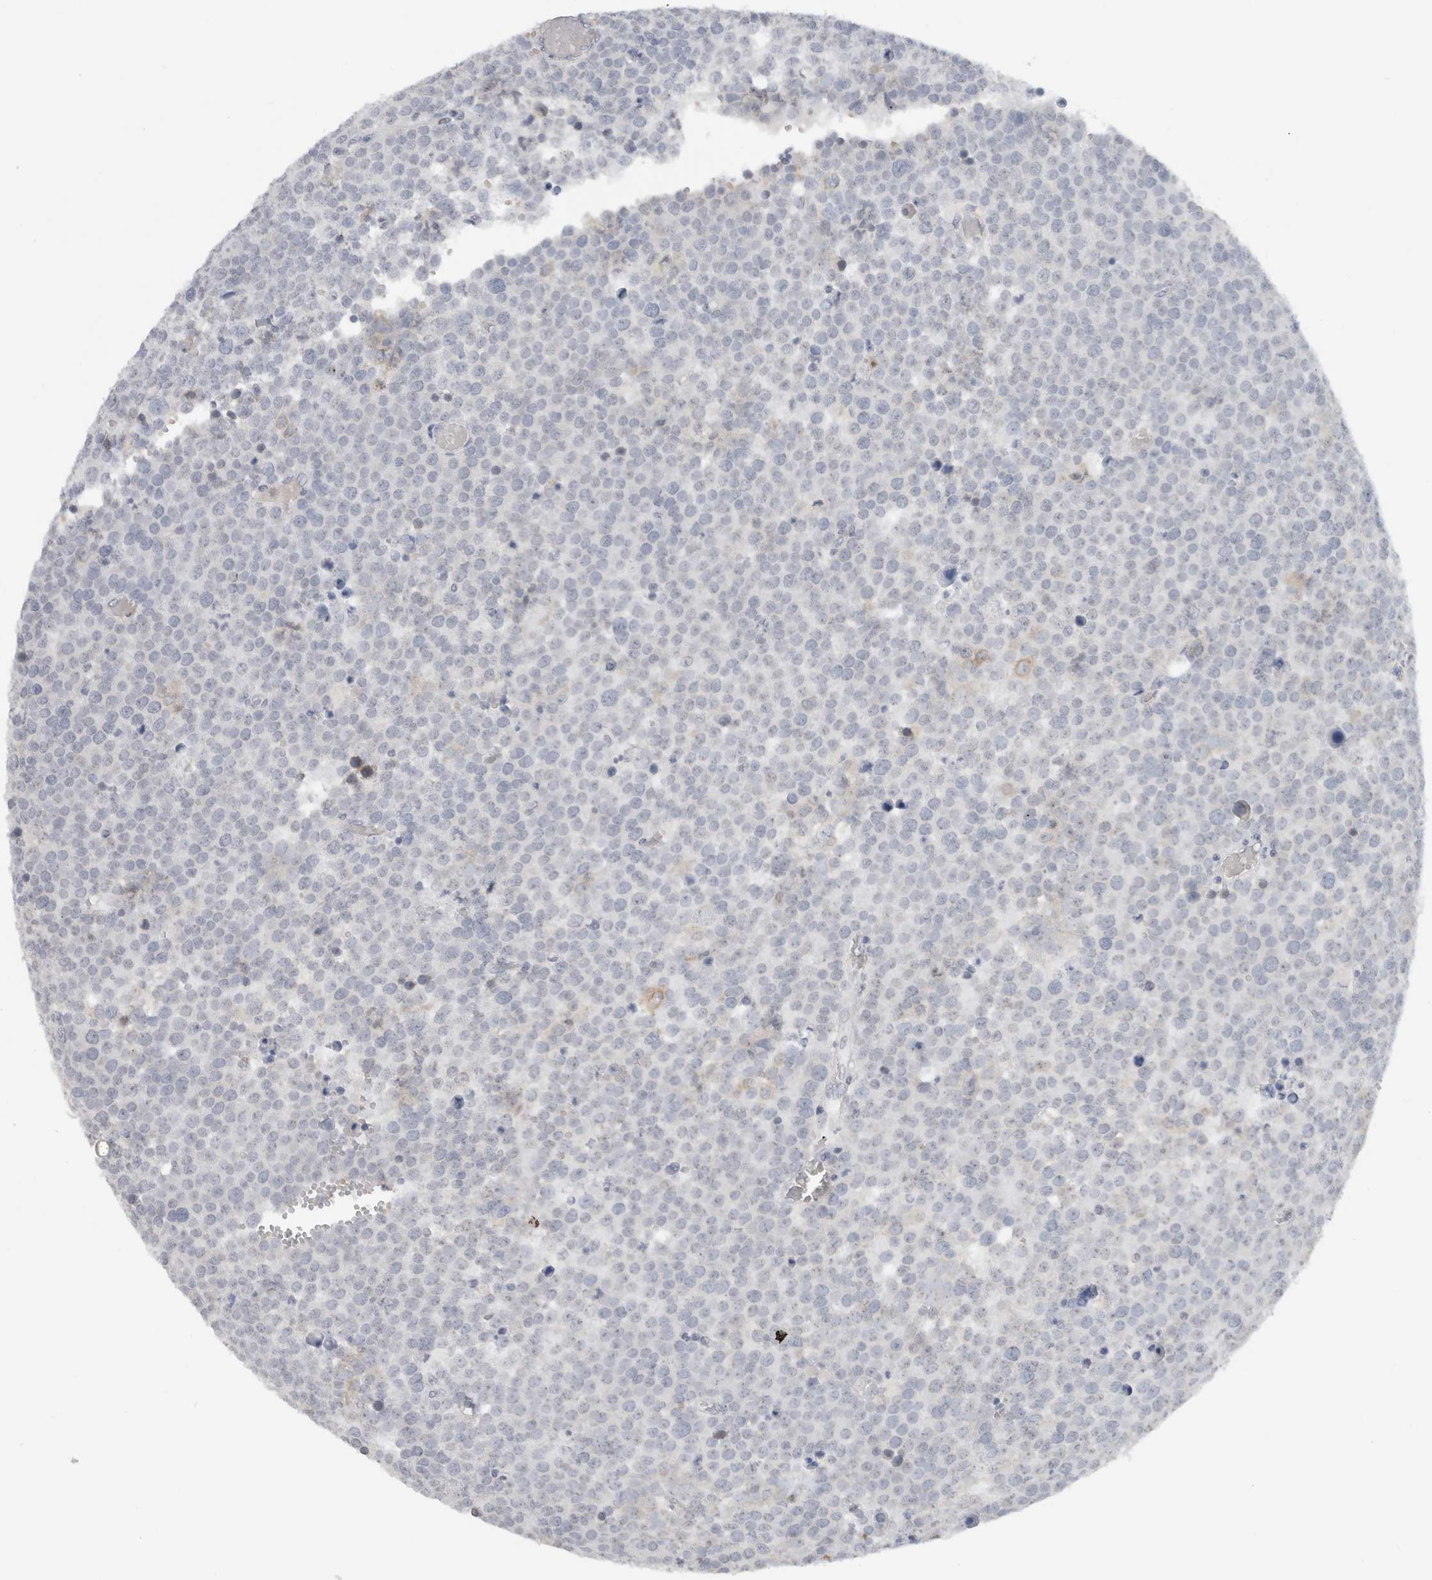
{"staining": {"intensity": "weak", "quantity": "<25%", "location": "cytoplasmic/membranous,nuclear"}, "tissue": "testis cancer", "cell_type": "Tumor cells", "image_type": "cancer", "snomed": [{"axis": "morphology", "description": "Seminoma, NOS"}, {"axis": "topography", "description": "Testis"}], "caption": "A high-resolution histopathology image shows immunohistochemistry (IHC) staining of testis cancer (seminoma), which shows no significant staining in tumor cells.", "gene": "FMR1NB", "patient": {"sex": "male", "age": 71}}